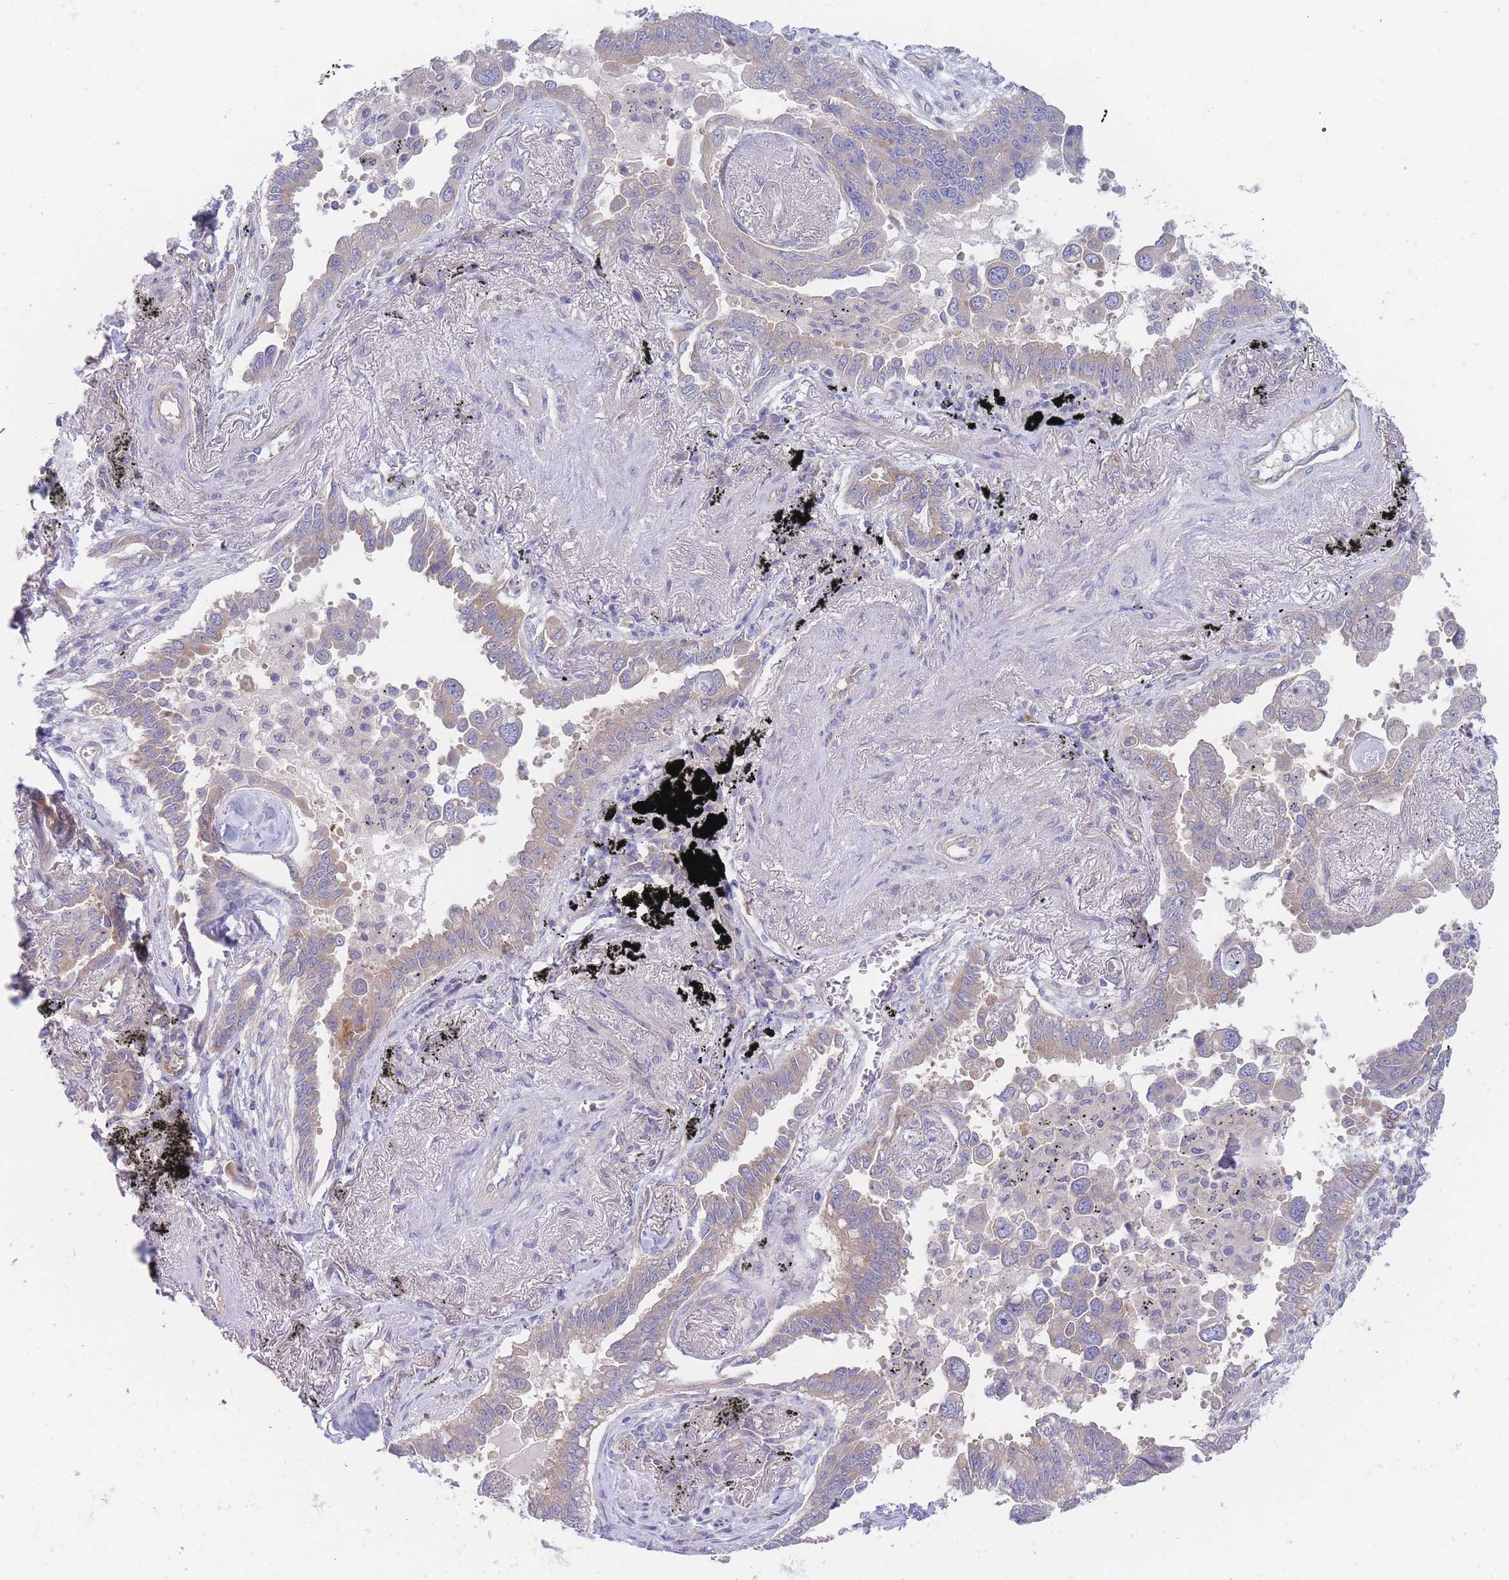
{"staining": {"intensity": "weak", "quantity": "25%-75%", "location": "cytoplasmic/membranous"}, "tissue": "lung cancer", "cell_type": "Tumor cells", "image_type": "cancer", "snomed": [{"axis": "morphology", "description": "Adenocarcinoma, NOS"}, {"axis": "topography", "description": "Lung"}], "caption": "Brown immunohistochemical staining in human lung cancer (adenocarcinoma) reveals weak cytoplasmic/membranous expression in about 25%-75% of tumor cells. Nuclei are stained in blue.", "gene": "ZNF281", "patient": {"sex": "male", "age": 67}}